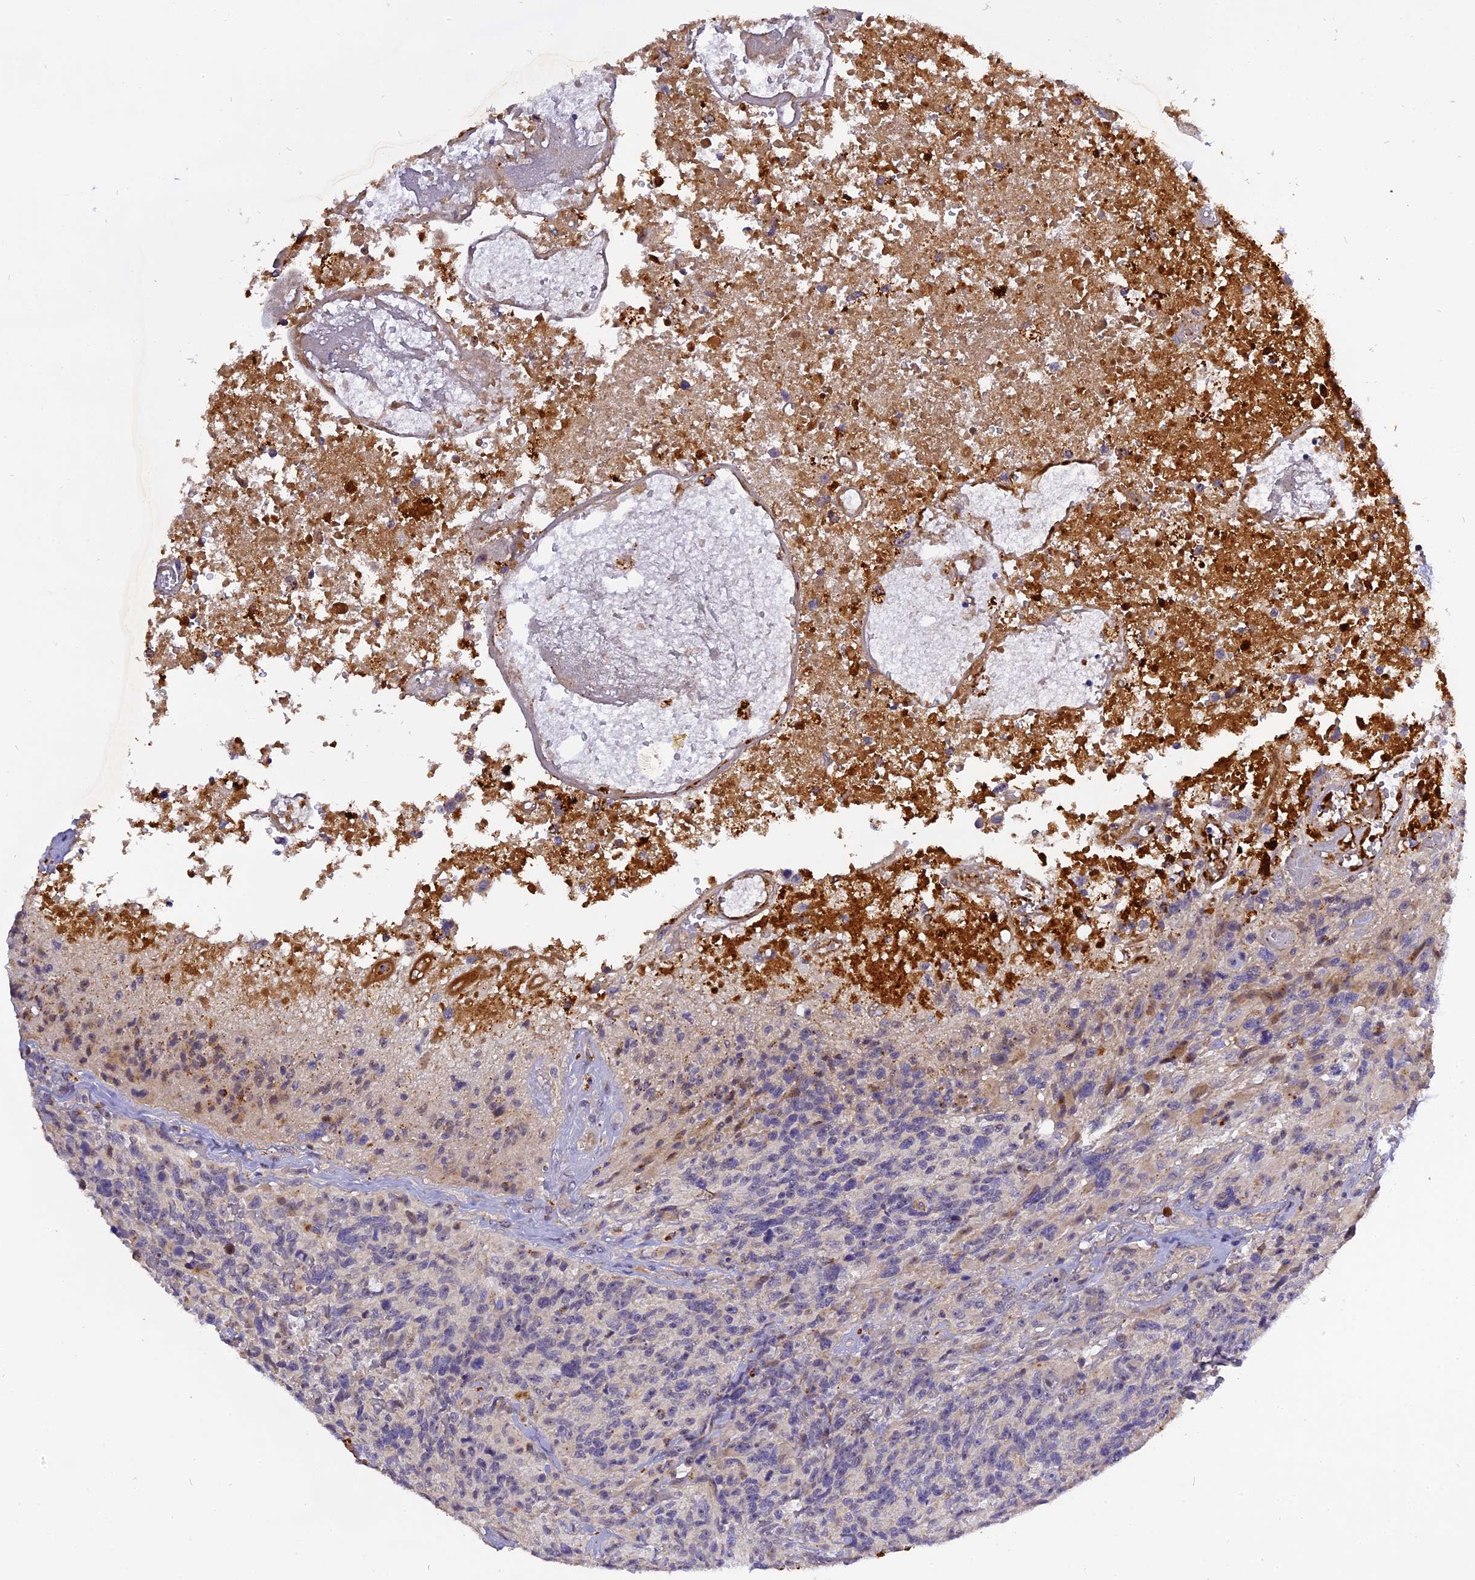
{"staining": {"intensity": "negative", "quantity": "none", "location": "none"}, "tissue": "glioma", "cell_type": "Tumor cells", "image_type": "cancer", "snomed": [{"axis": "morphology", "description": "Glioma, malignant, High grade"}, {"axis": "topography", "description": "Brain"}], "caption": "High magnification brightfield microscopy of glioma stained with DAB (3,3'-diaminobenzidine) (brown) and counterstained with hematoxylin (blue): tumor cells show no significant staining.", "gene": "FNIP2", "patient": {"sex": "male", "age": 76}}